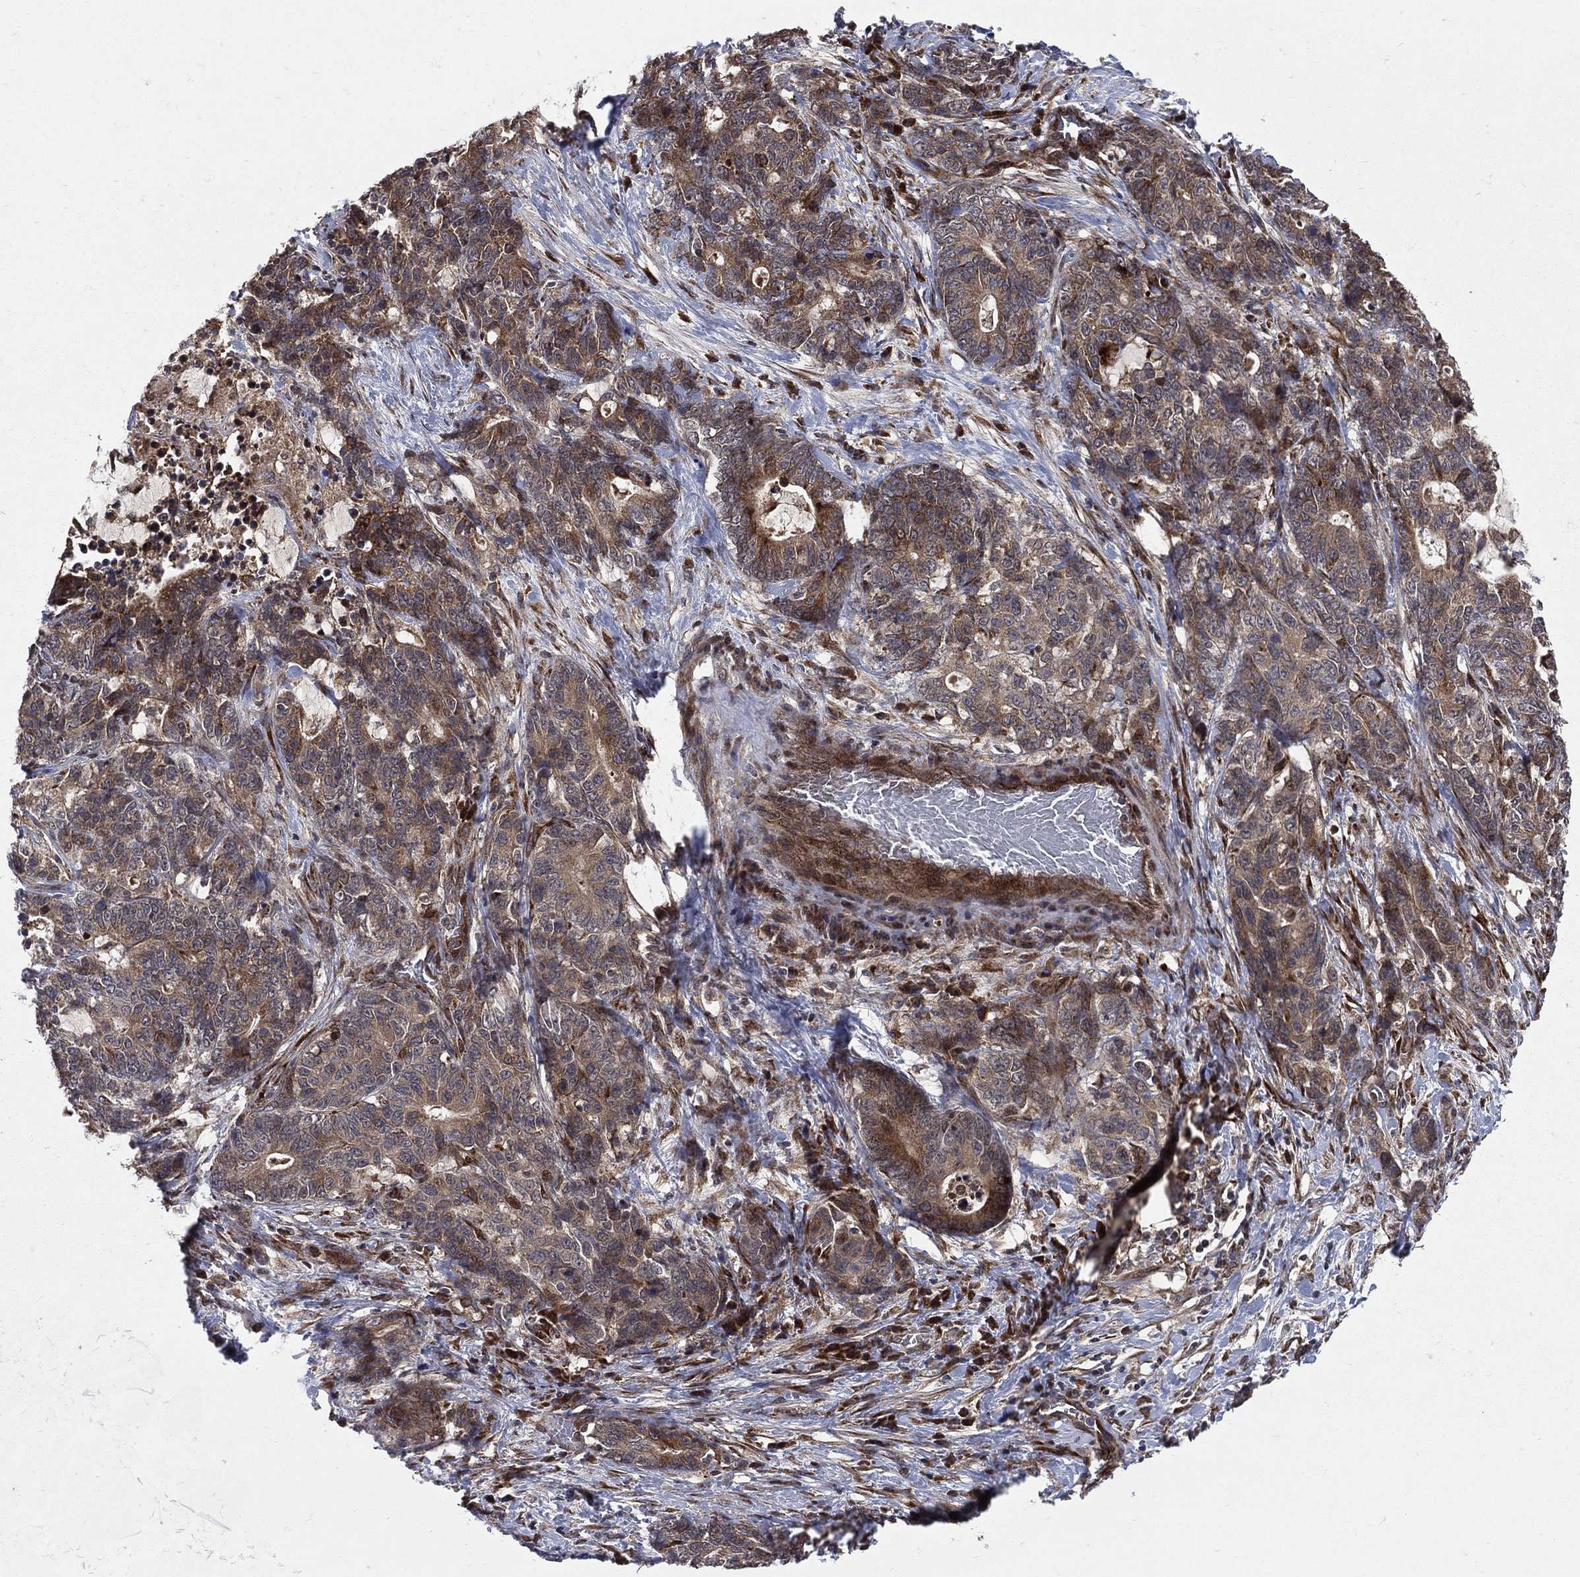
{"staining": {"intensity": "strong", "quantity": "25%-75%", "location": "cytoplasmic/membranous"}, "tissue": "stomach cancer", "cell_type": "Tumor cells", "image_type": "cancer", "snomed": [{"axis": "morphology", "description": "Normal tissue, NOS"}, {"axis": "morphology", "description": "Adenocarcinoma, NOS"}, {"axis": "topography", "description": "Stomach"}], "caption": "Adenocarcinoma (stomach) stained with DAB (3,3'-diaminobenzidine) immunohistochemistry demonstrates high levels of strong cytoplasmic/membranous positivity in approximately 25%-75% of tumor cells.", "gene": "RAB11FIP4", "patient": {"sex": "female", "age": 64}}